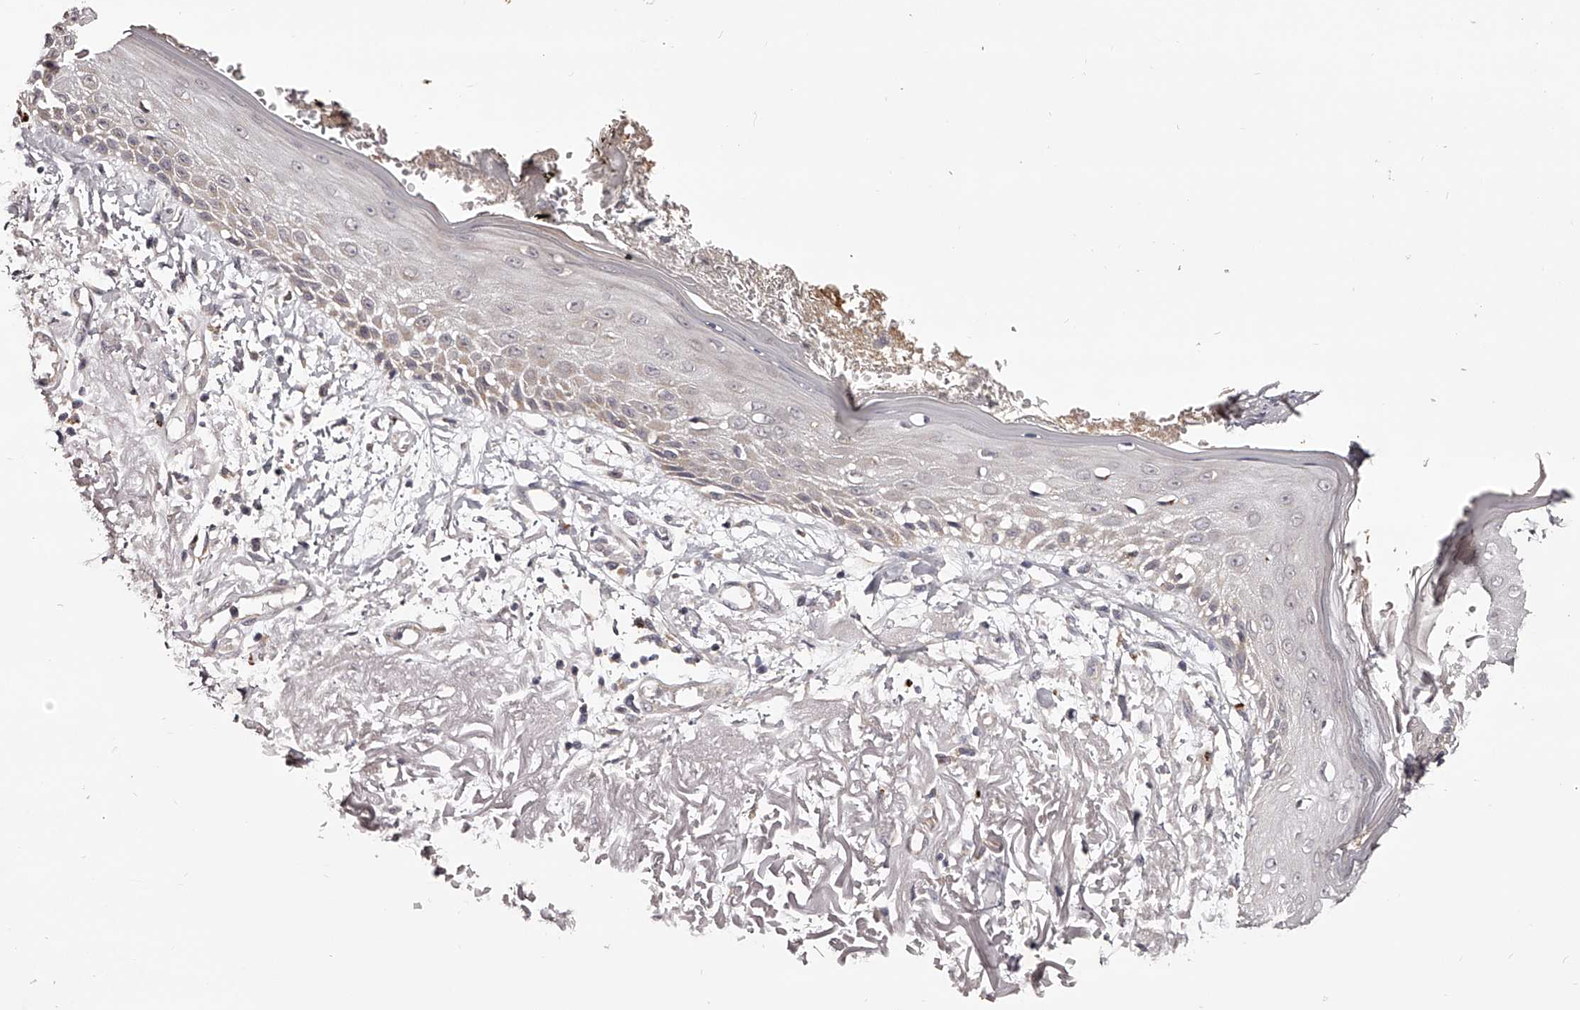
{"staining": {"intensity": "weak", "quantity": "25%-75%", "location": "cytoplasmic/membranous"}, "tissue": "skin", "cell_type": "Fibroblasts", "image_type": "normal", "snomed": [{"axis": "morphology", "description": "Normal tissue, NOS"}, {"axis": "topography", "description": "Skin"}, {"axis": "topography", "description": "Skeletal muscle"}], "caption": "Brown immunohistochemical staining in benign skin shows weak cytoplasmic/membranous positivity in about 25%-75% of fibroblasts.", "gene": "ODF2L", "patient": {"sex": "male", "age": 83}}